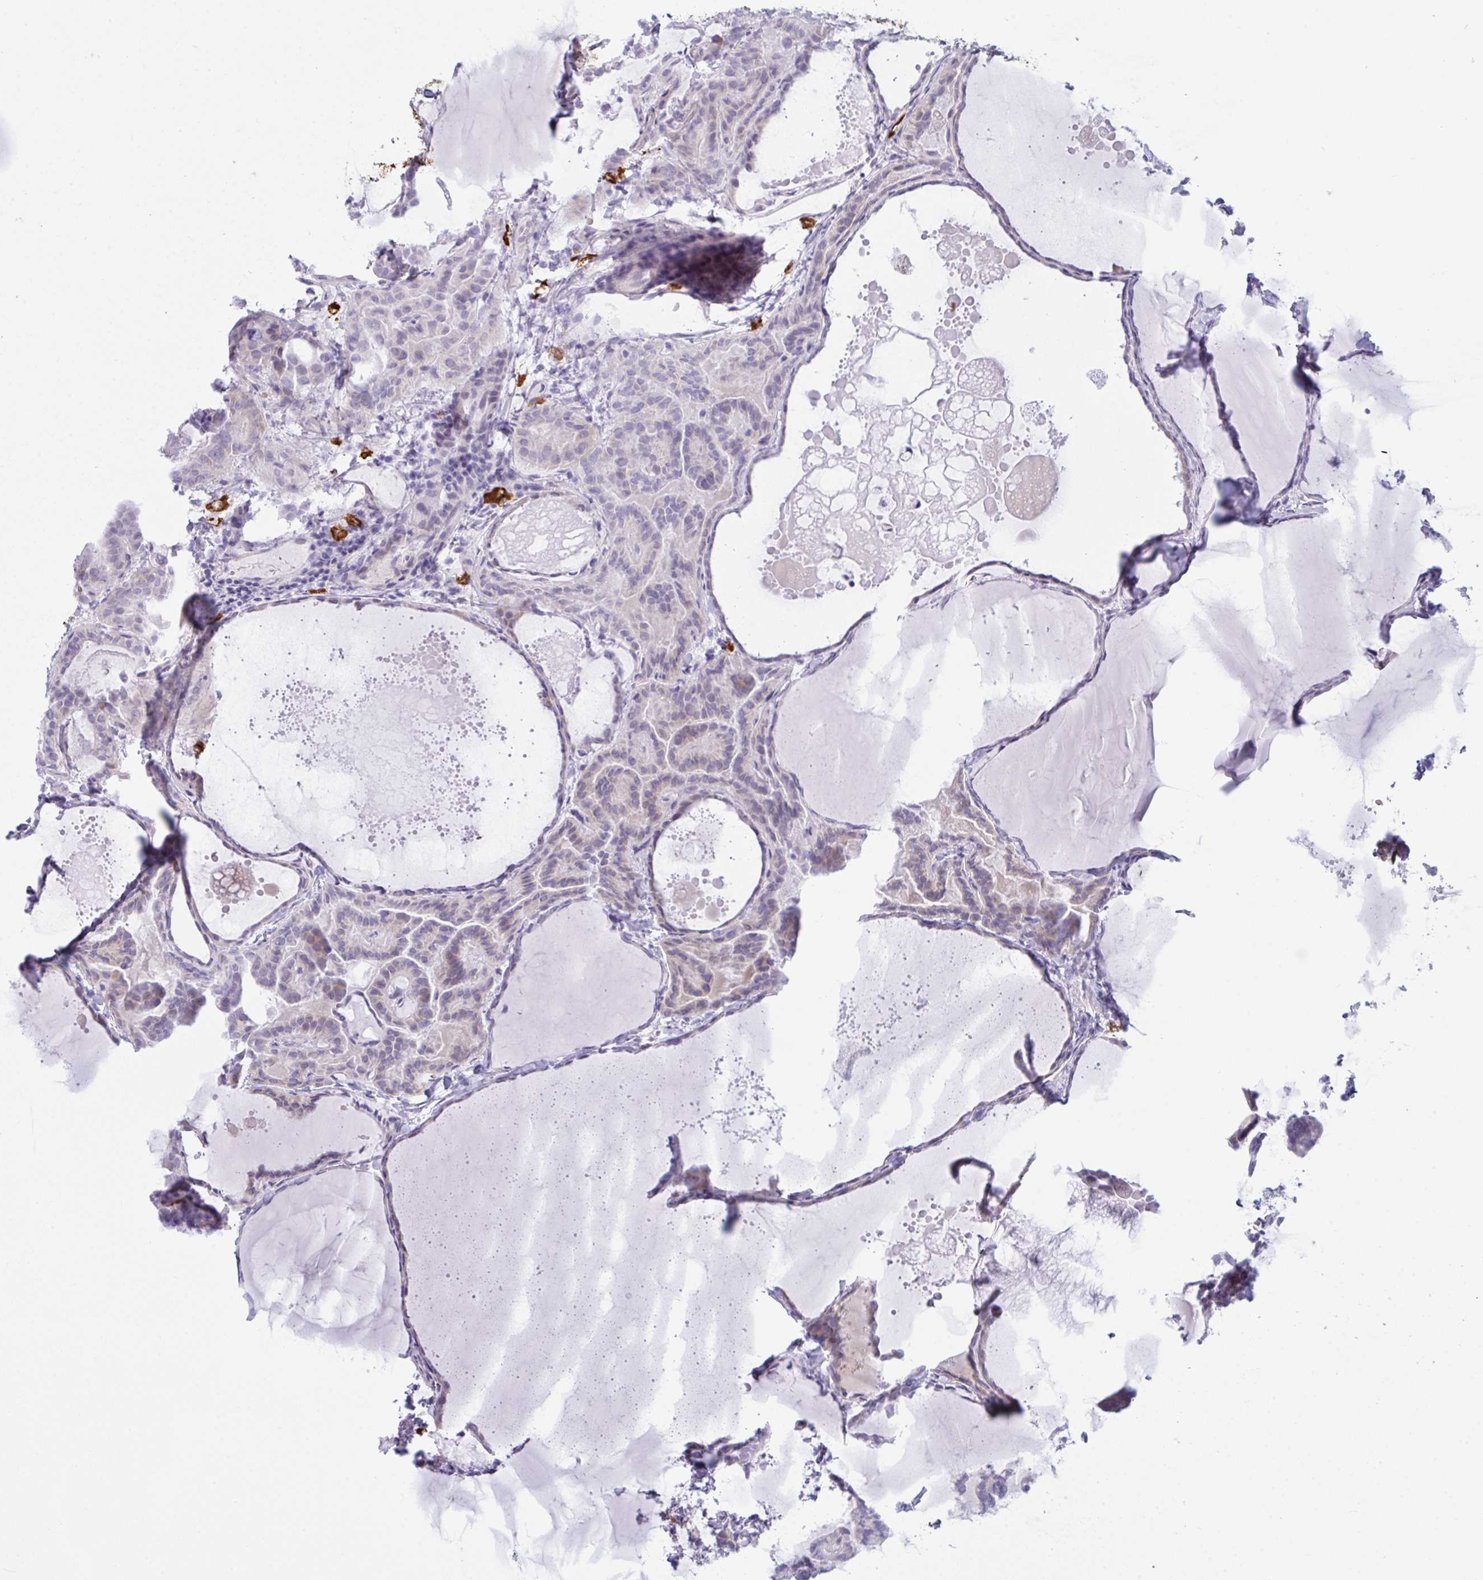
{"staining": {"intensity": "negative", "quantity": "none", "location": "none"}, "tissue": "thyroid cancer", "cell_type": "Tumor cells", "image_type": "cancer", "snomed": [{"axis": "morphology", "description": "Papillary adenocarcinoma, NOS"}, {"axis": "topography", "description": "Thyroid gland"}], "caption": "There is no significant staining in tumor cells of papillary adenocarcinoma (thyroid).", "gene": "ZNF684", "patient": {"sex": "female", "age": 46}}